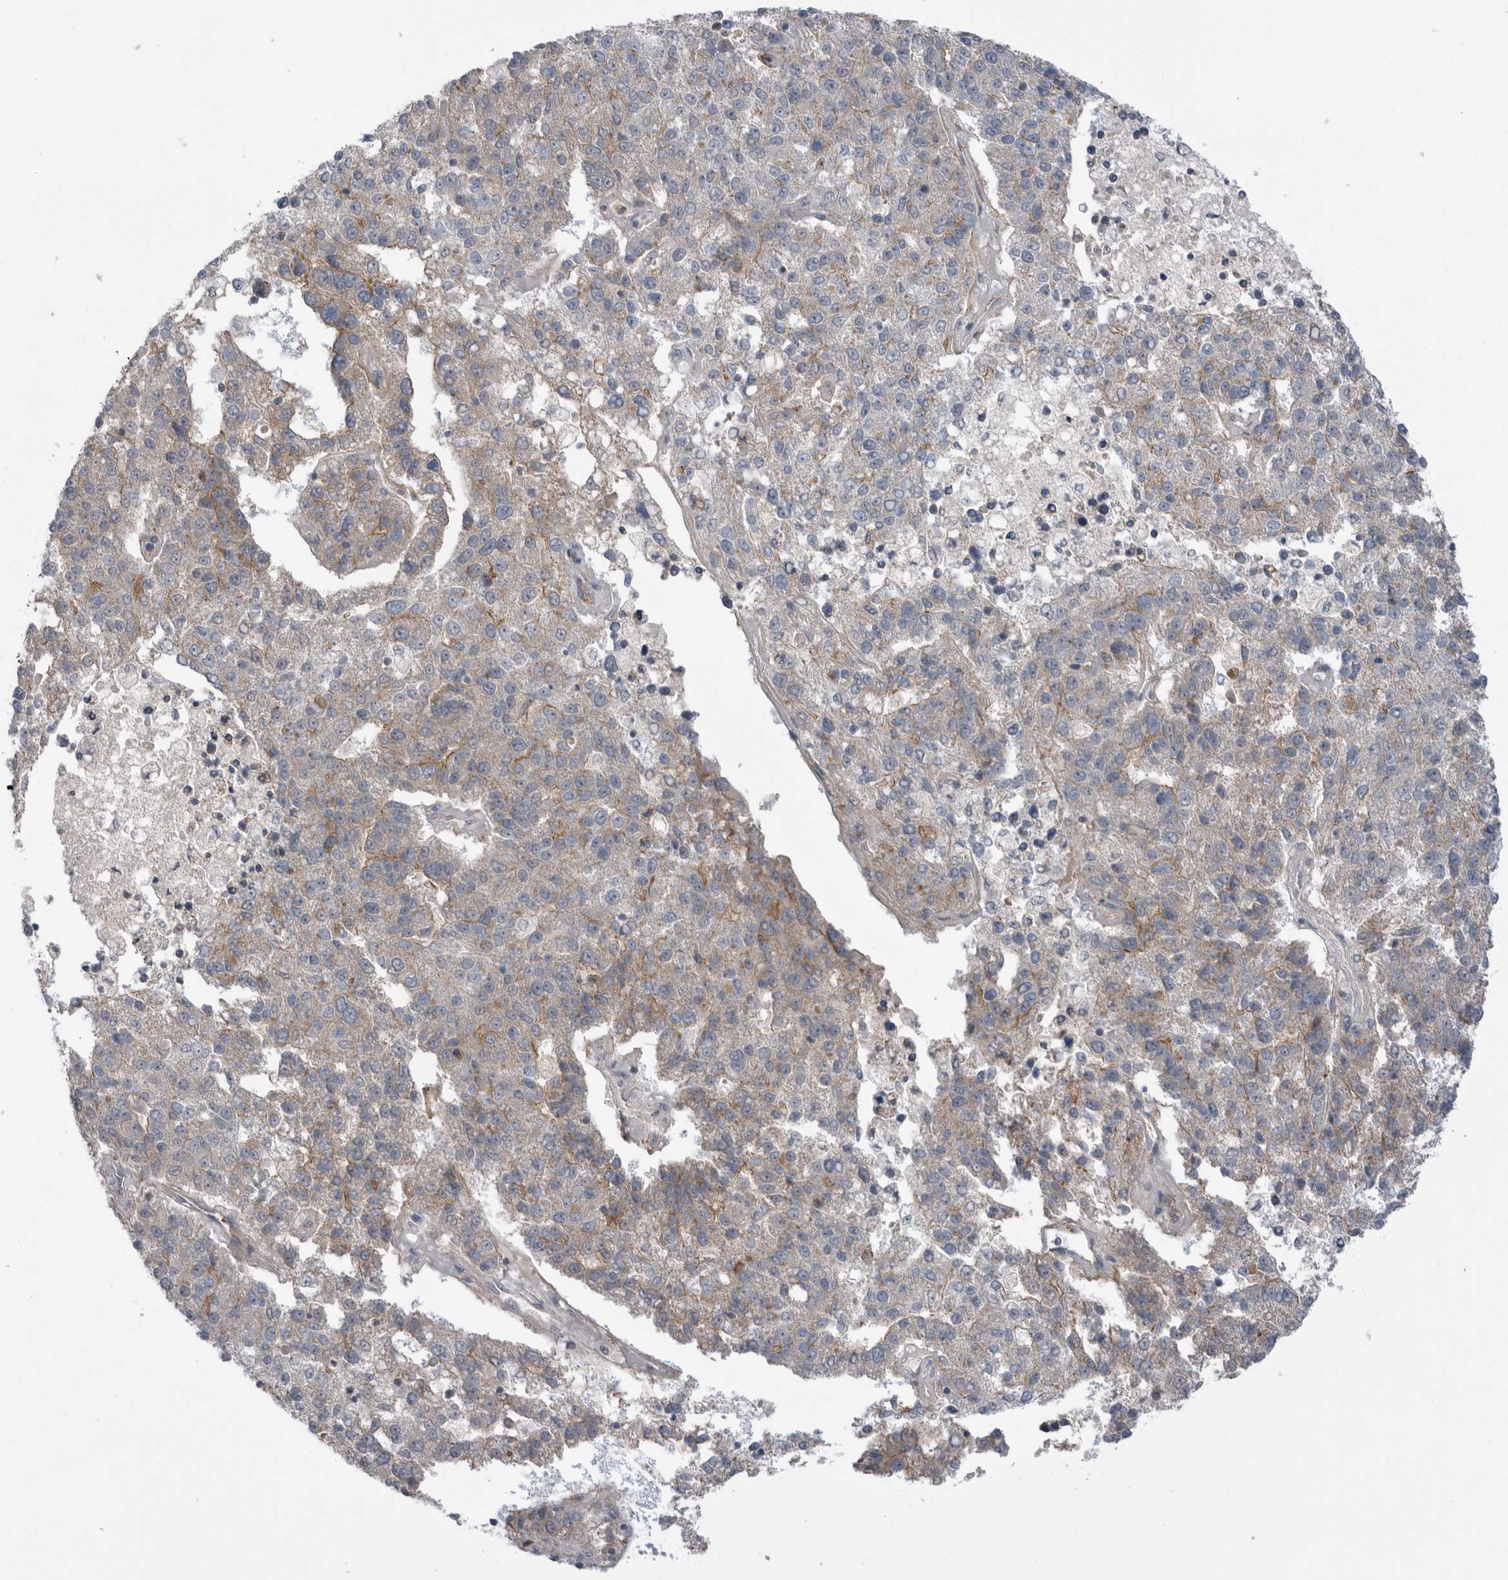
{"staining": {"intensity": "moderate", "quantity": "<25%", "location": "cytoplasmic/membranous"}, "tissue": "pancreatic cancer", "cell_type": "Tumor cells", "image_type": "cancer", "snomed": [{"axis": "morphology", "description": "Adenocarcinoma, NOS"}, {"axis": "topography", "description": "Pancreas"}], "caption": "Immunohistochemical staining of human pancreatic cancer (adenocarcinoma) reveals moderate cytoplasmic/membranous protein expression in approximately <25% of tumor cells. Immunohistochemistry (ihc) stains the protein of interest in brown and the nuclei are stained blue.", "gene": "NTAQ1", "patient": {"sex": "female", "age": 61}}